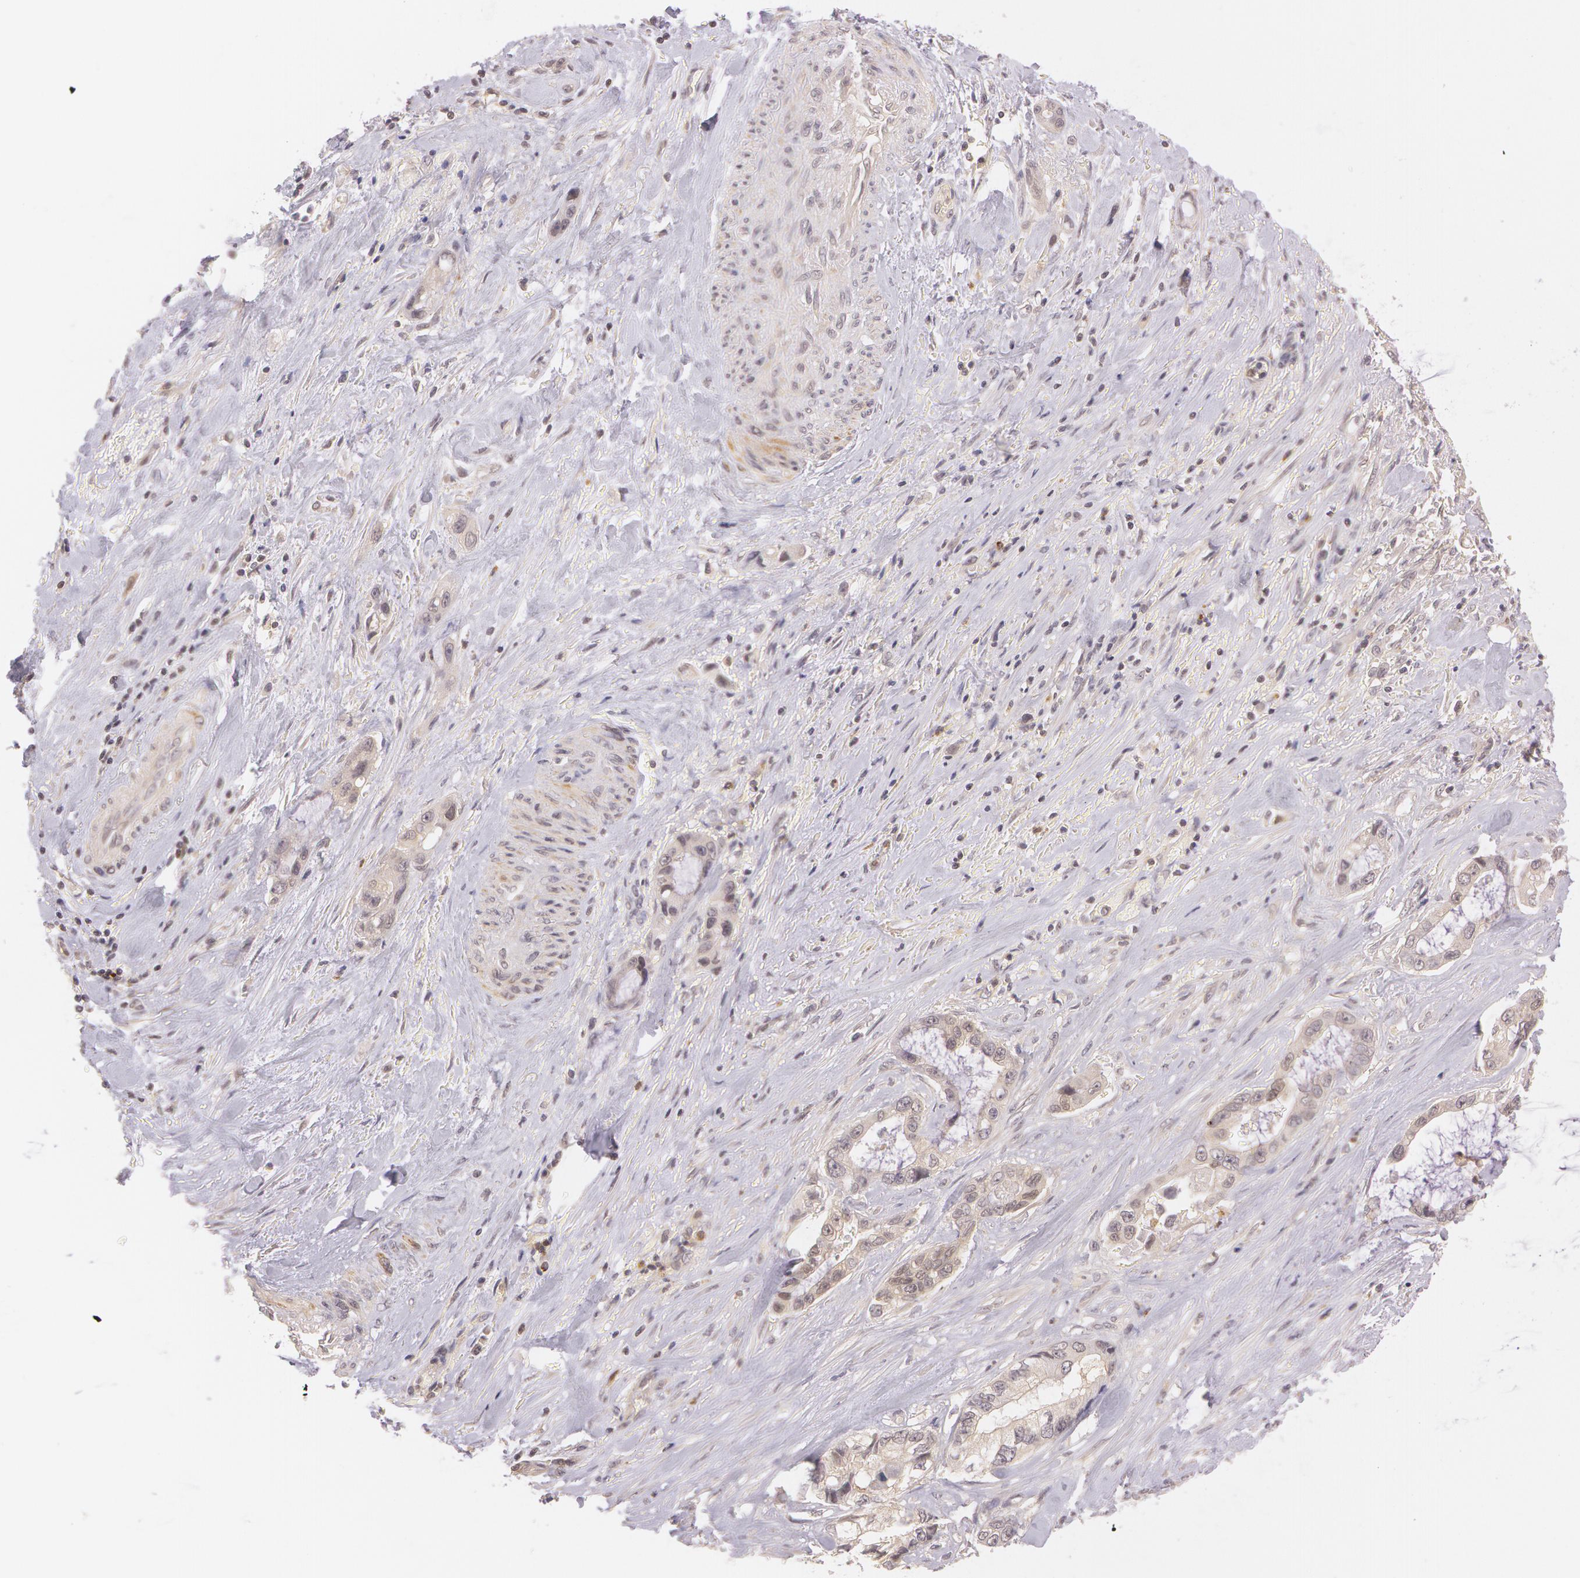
{"staining": {"intensity": "weak", "quantity": ">75%", "location": "cytoplasmic/membranous"}, "tissue": "pancreatic cancer", "cell_type": "Tumor cells", "image_type": "cancer", "snomed": [{"axis": "morphology", "description": "Adenocarcinoma, NOS"}, {"axis": "topography", "description": "Pancreas"}, {"axis": "topography", "description": "Stomach, upper"}], "caption": "Adenocarcinoma (pancreatic) stained with a brown dye reveals weak cytoplasmic/membranous positive staining in approximately >75% of tumor cells.", "gene": "ATG2B", "patient": {"sex": "male", "age": 77}}